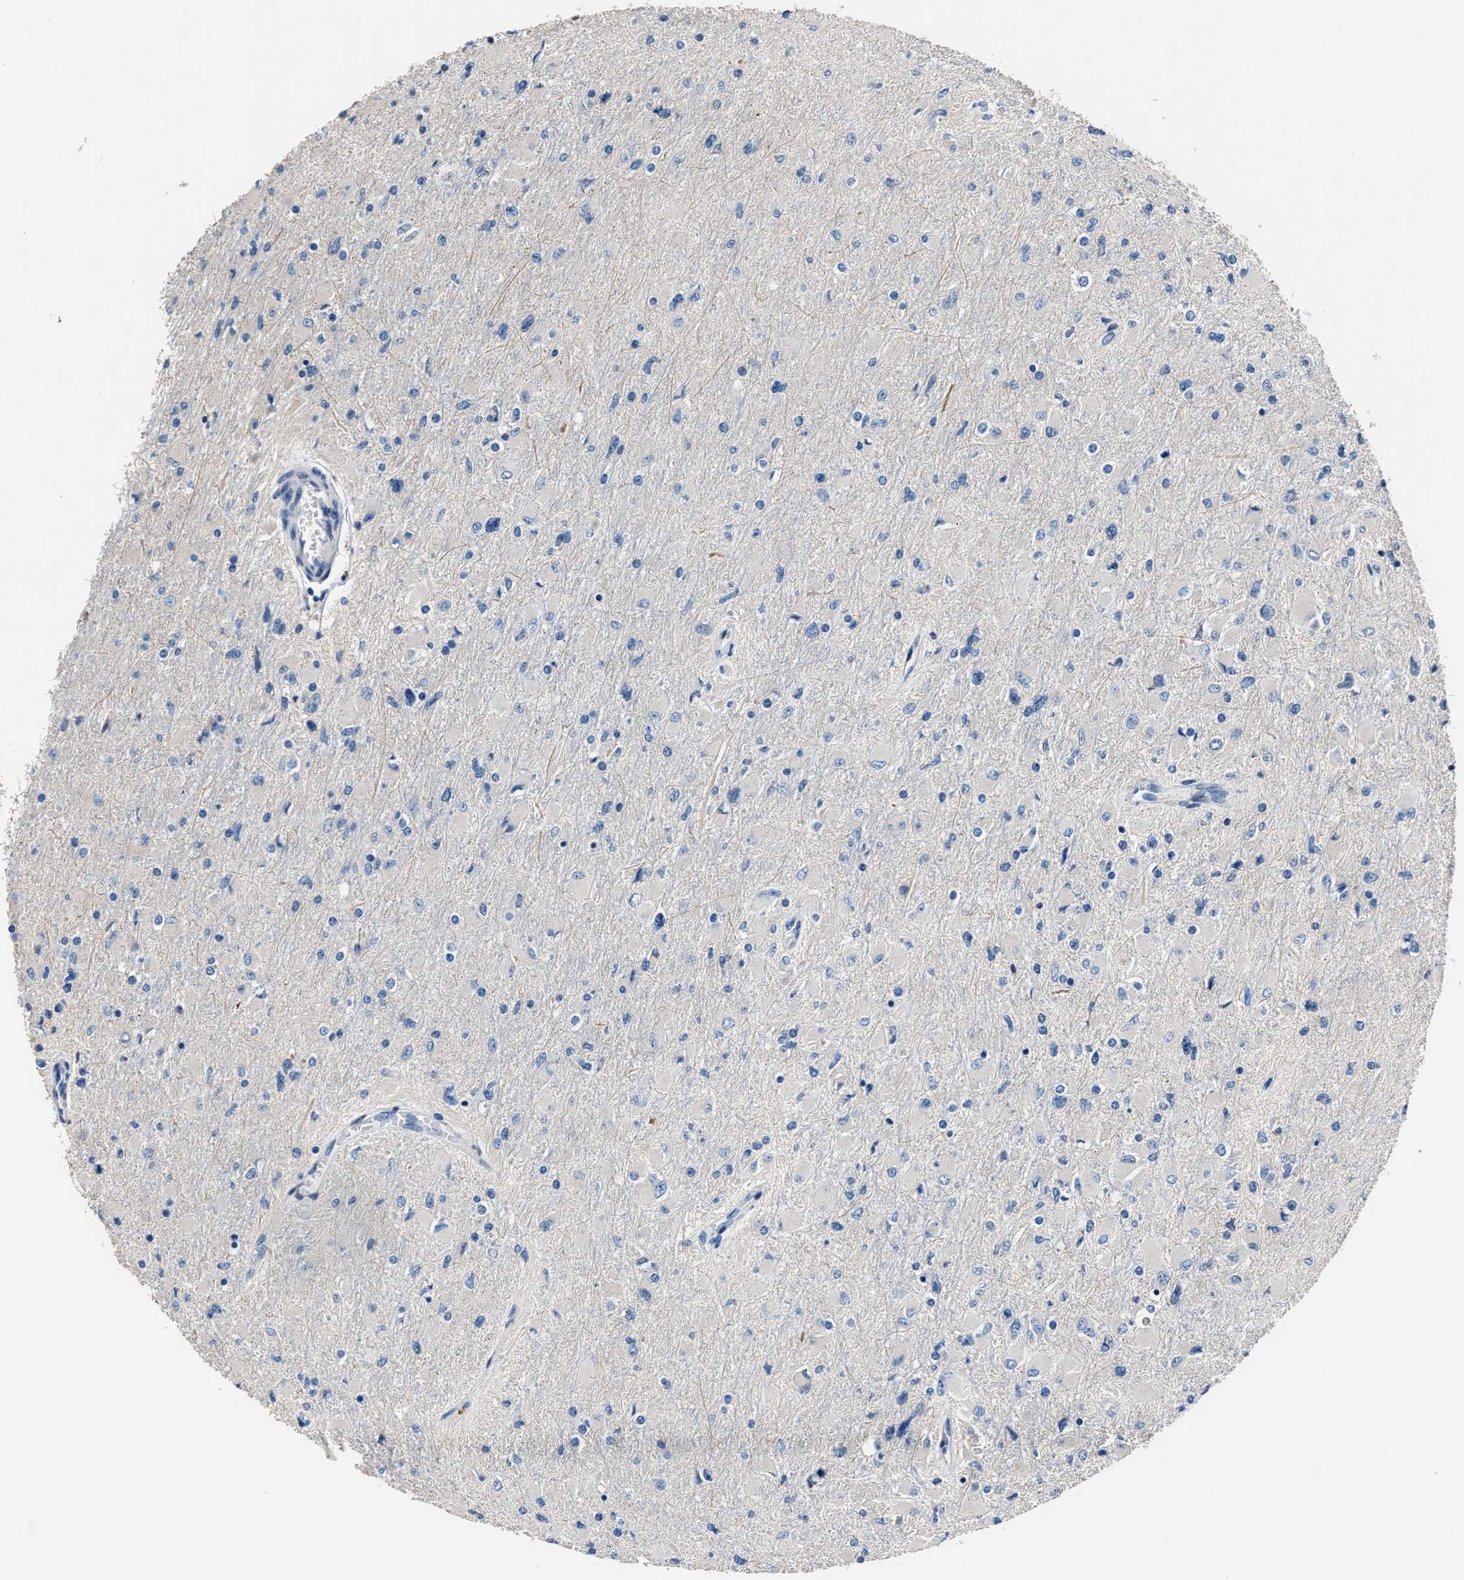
{"staining": {"intensity": "negative", "quantity": "none", "location": "none"}, "tissue": "glioma", "cell_type": "Tumor cells", "image_type": "cancer", "snomed": [{"axis": "morphology", "description": "Glioma, malignant, High grade"}, {"axis": "topography", "description": "Cerebral cortex"}], "caption": "DAB (3,3'-diaminobenzidine) immunohistochemical staining of human malignant glioma (high-grade) exhibits no significant expression in tumor cells.", "gene": "DNAJC24", "patient": {"sex": "female", "age": 36}}